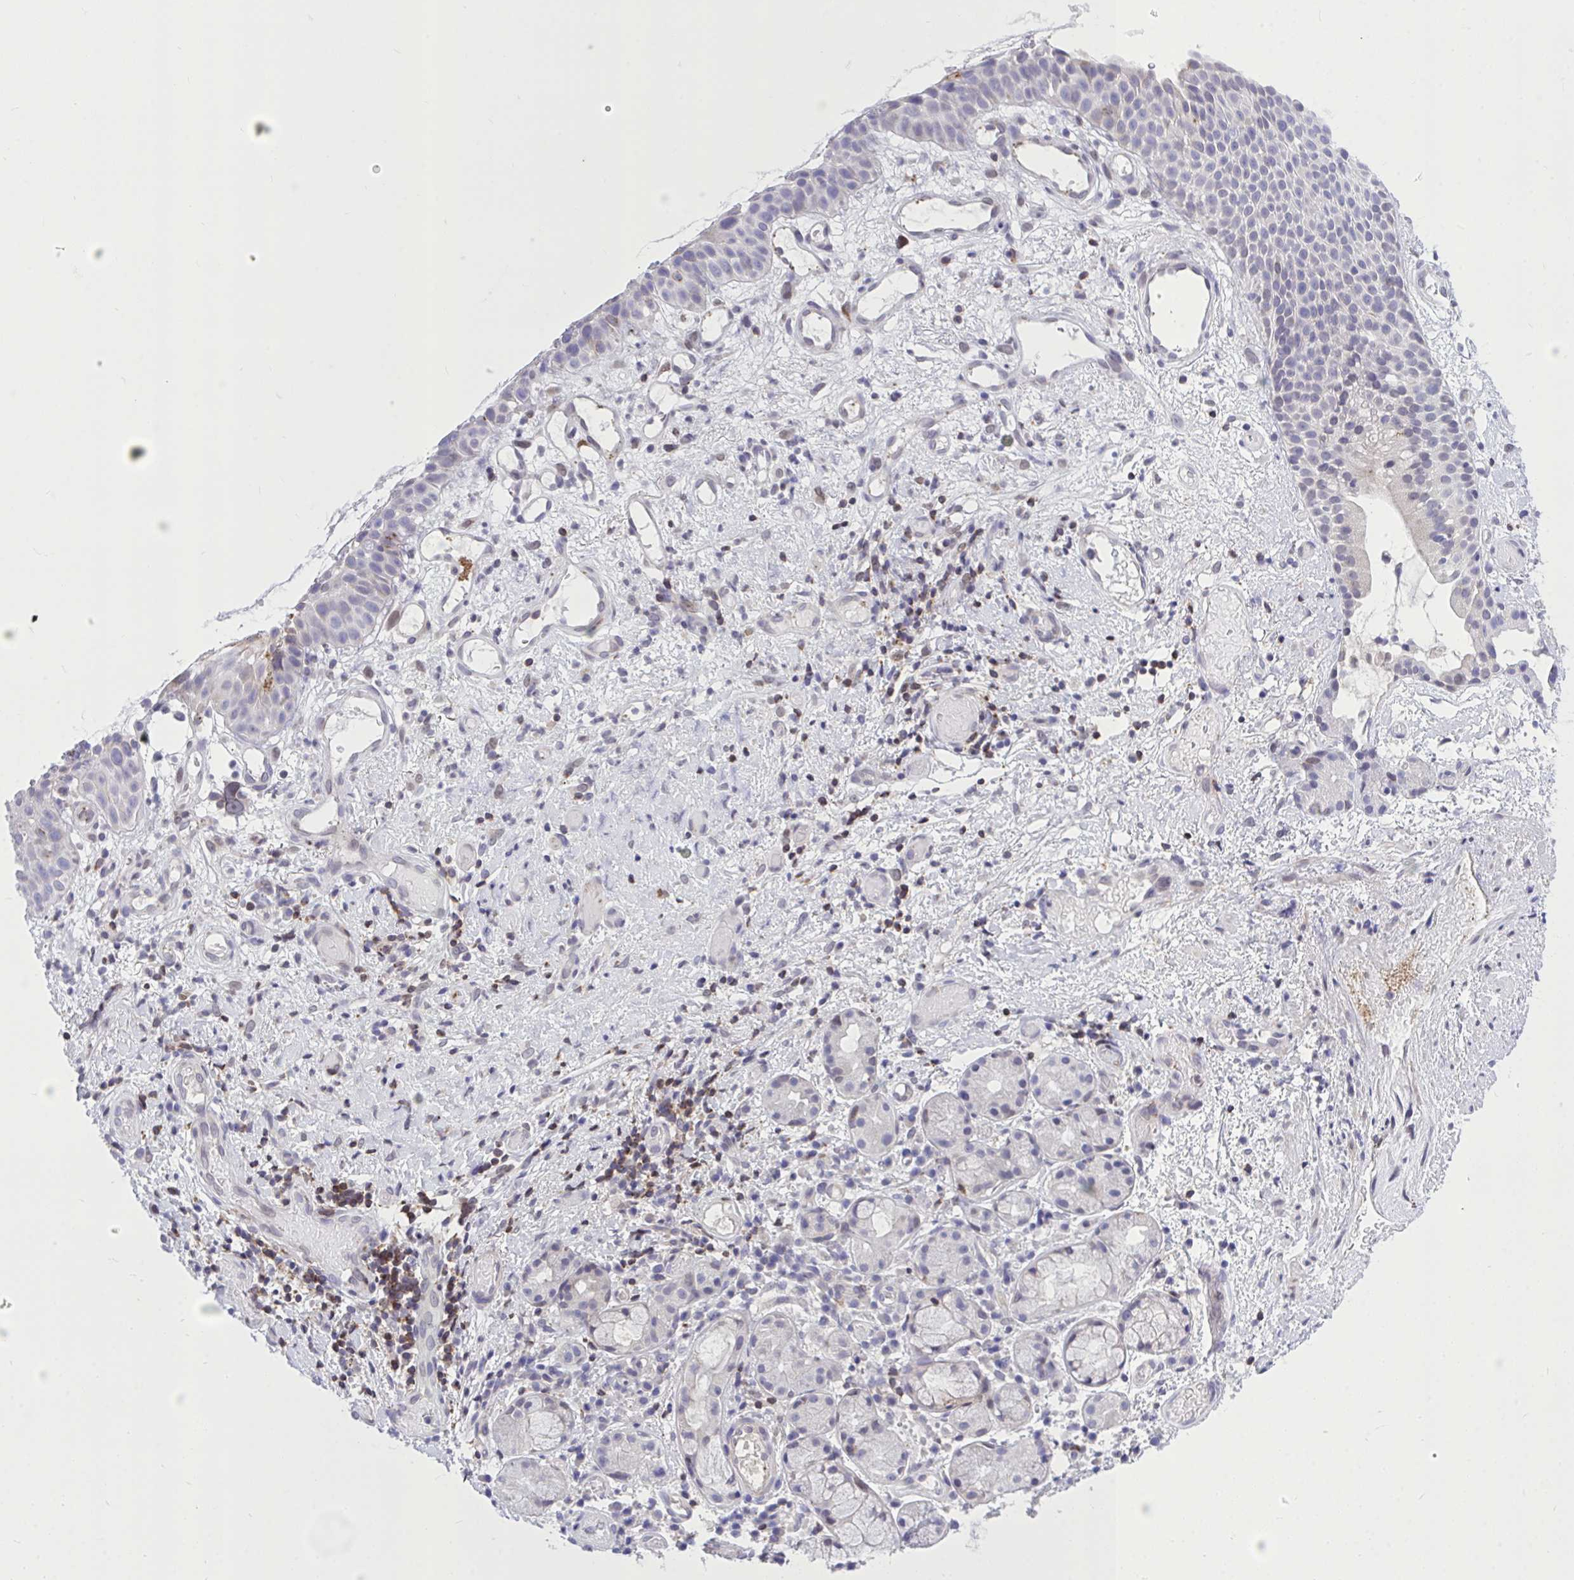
{"staining": {"intensity": "negative", "quantity": "none", "location": "none"}, "tissue": "nasopharynx", "cell_type": "Respiratory epithelial cells", "image_type": "normal", "snomed": [{"axis": "morphology", "description": "Normal tissue, NOS"}, {"axis": "morphology", "description": "Inflammation, NOS"}, {"axis": "topography", "description": "Nasopharynx"}], "caption": "High magnification brightfield microscopy of normal nasopharynx stained with DAB (brown) and counterstained with hematoxylin (blue): respiratory epithelial cells show no significant staining. (DAB (3,3'-diaminobenzidine) immunohistochemistry, high magnification).", "gene": "CXCL8", "patient": {"sex": "male", "age": 54}}